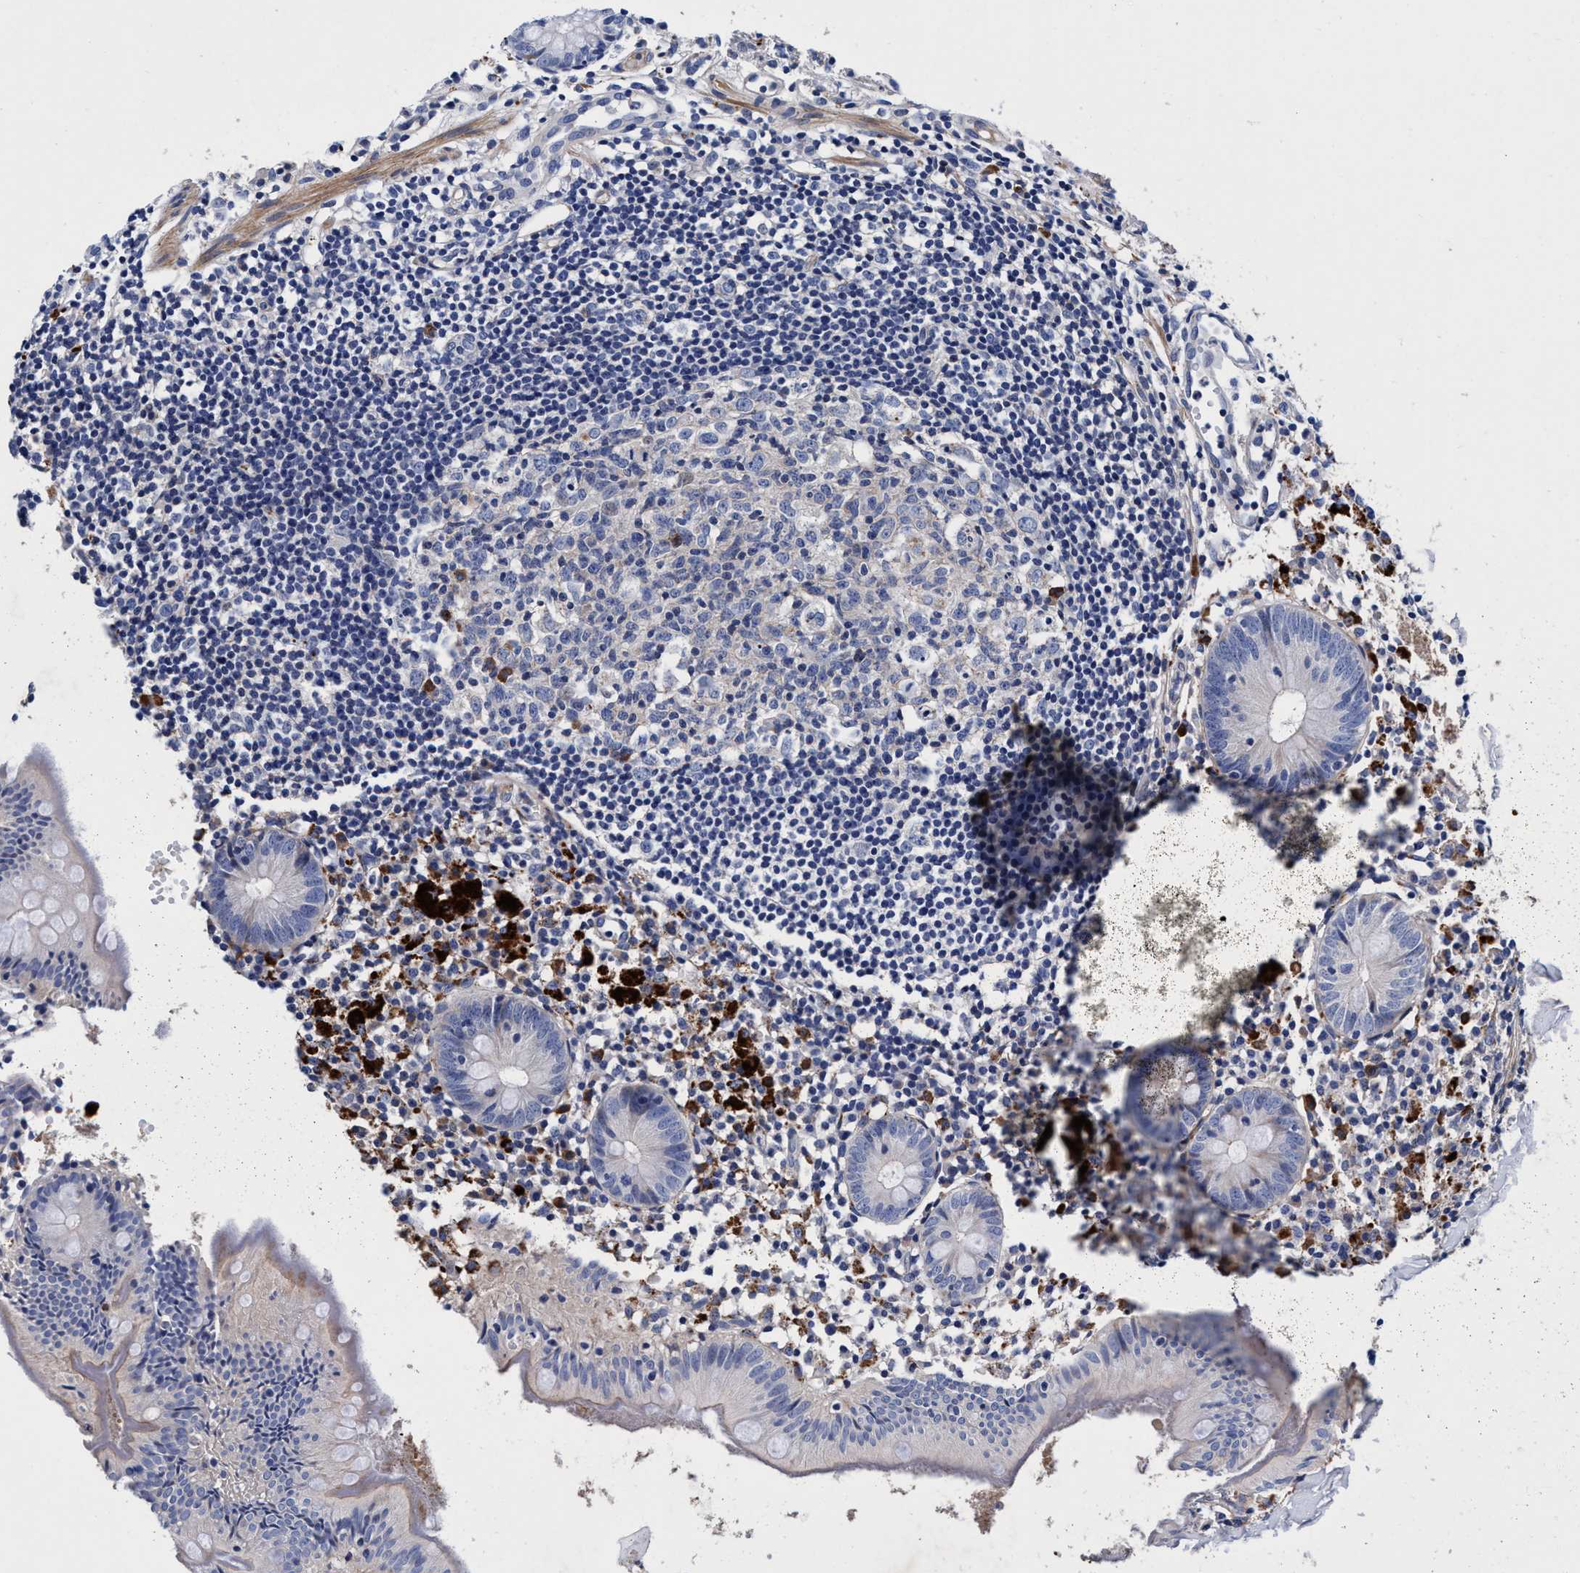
{"staining": {"intensity": "weak", "quantity": "<25%", "location": "cytoplasmic/membranous"}, "tissue": "appendix", "cell_type": "Glandular cells", "image_type": "normal", "snomed": [{"axis": "morphology", "description": "Normal tissue, NOS"}, {"axis": "topography", "description": "Appendix"}], "caption": "The micrograph shows no significant staining in glandular cells of appendix.", "gene": "RNF208", "patient": {"sex": "female", "age": 20}}